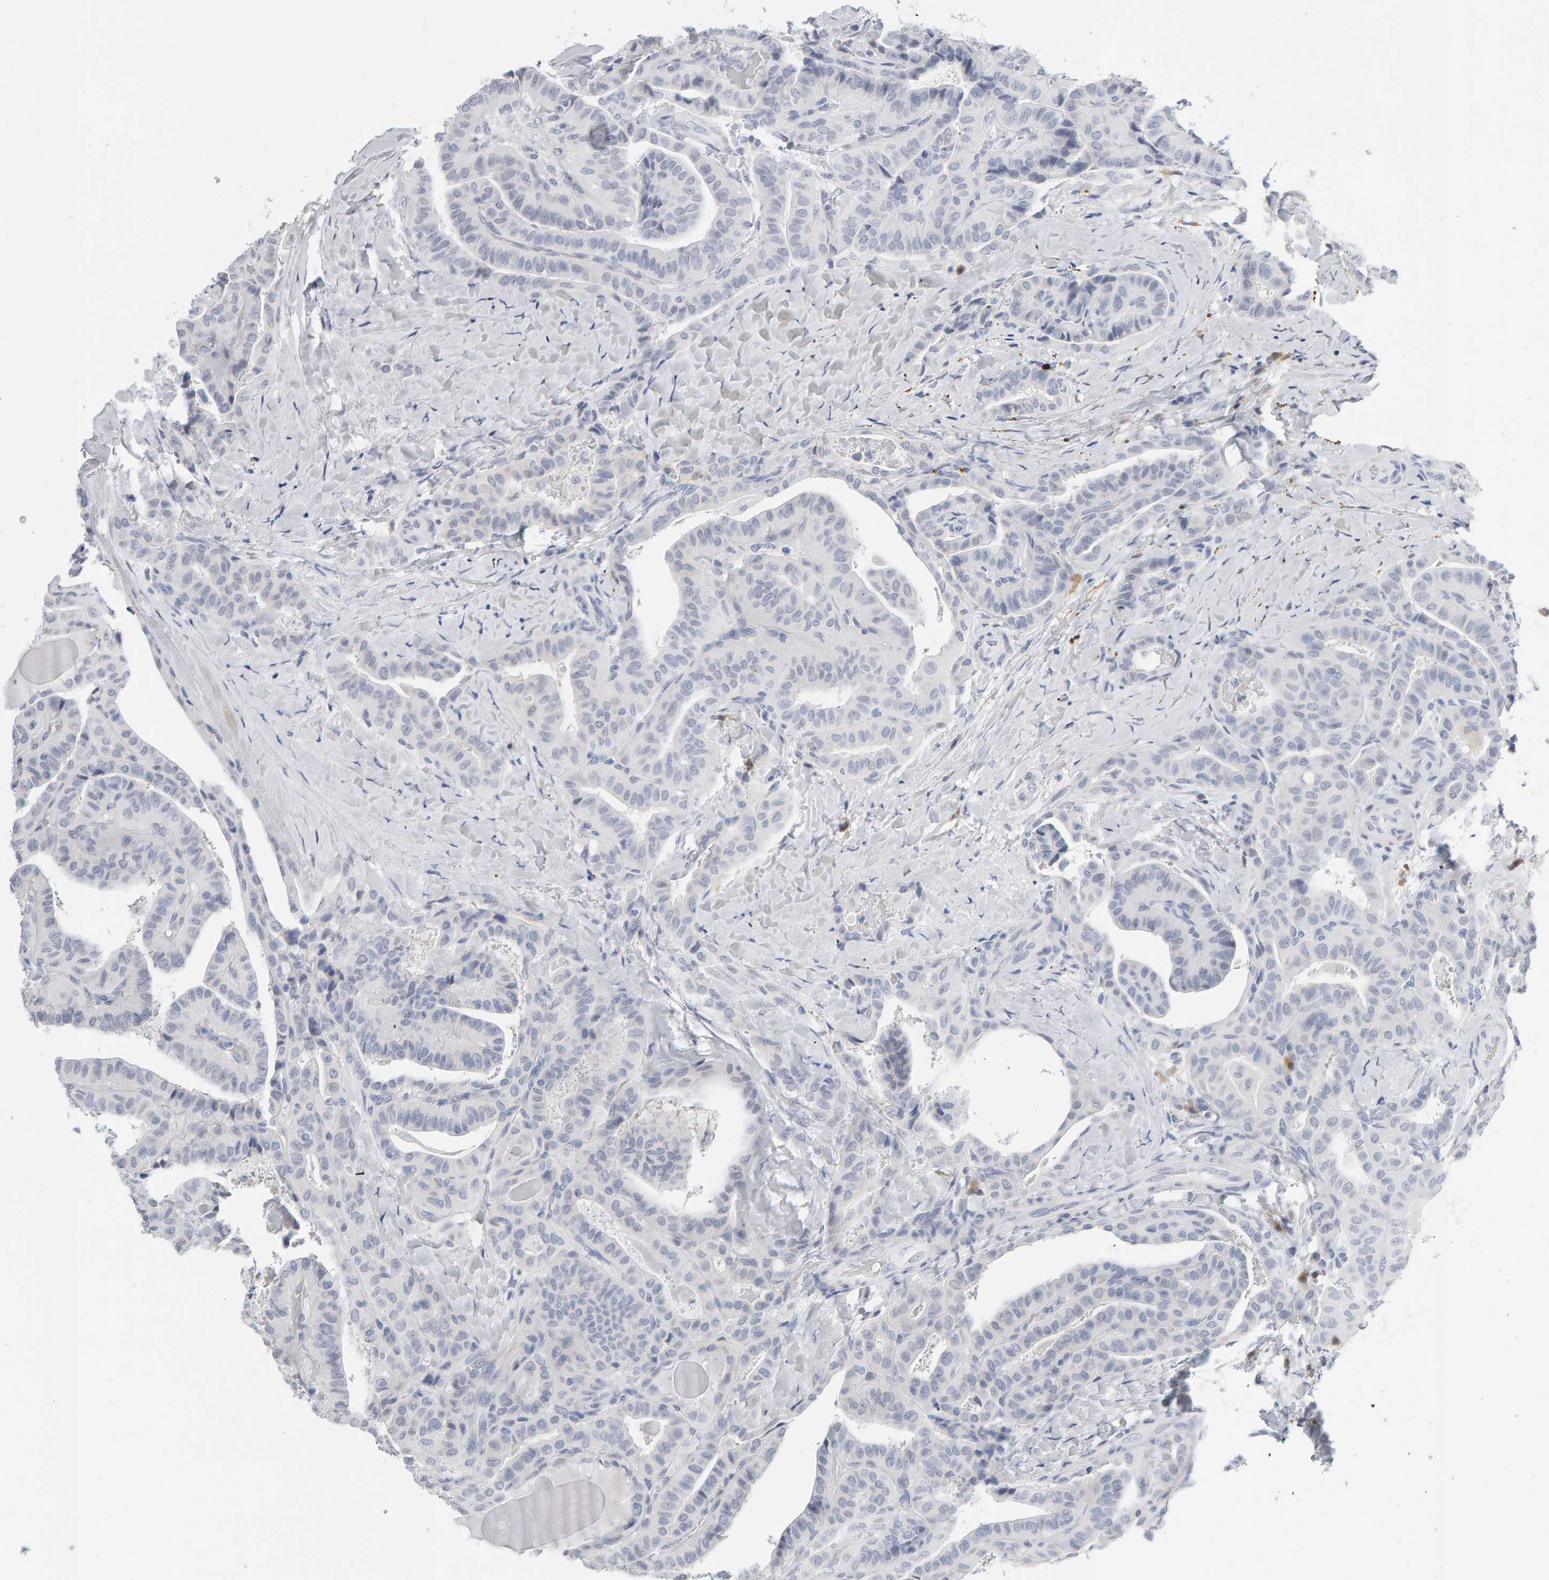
{"staining": {"intensity": "negative", "quantity": "none", "location": "none"}, "tissue": "thyroid cancer", "cell_type": "Tumor cells", "image_type": "cancer", "snomed": [{"axis": "morphology", "description": "Papillary adenocarcinoma, NOS"}, {"axis": "topography", "description": "Thyroid gland"}], "caption": "Histopathology image shows no significant protein positivity in tumor cells of thyroid papillary adenocarcinoma. The staining is performed using DAB (3,3'-diaminobenzidine) brown chromogen with nuclei counter-stained in using hematoxylin.", "gene": "CTH", "patient": {"sex": "male", "age": 77}}